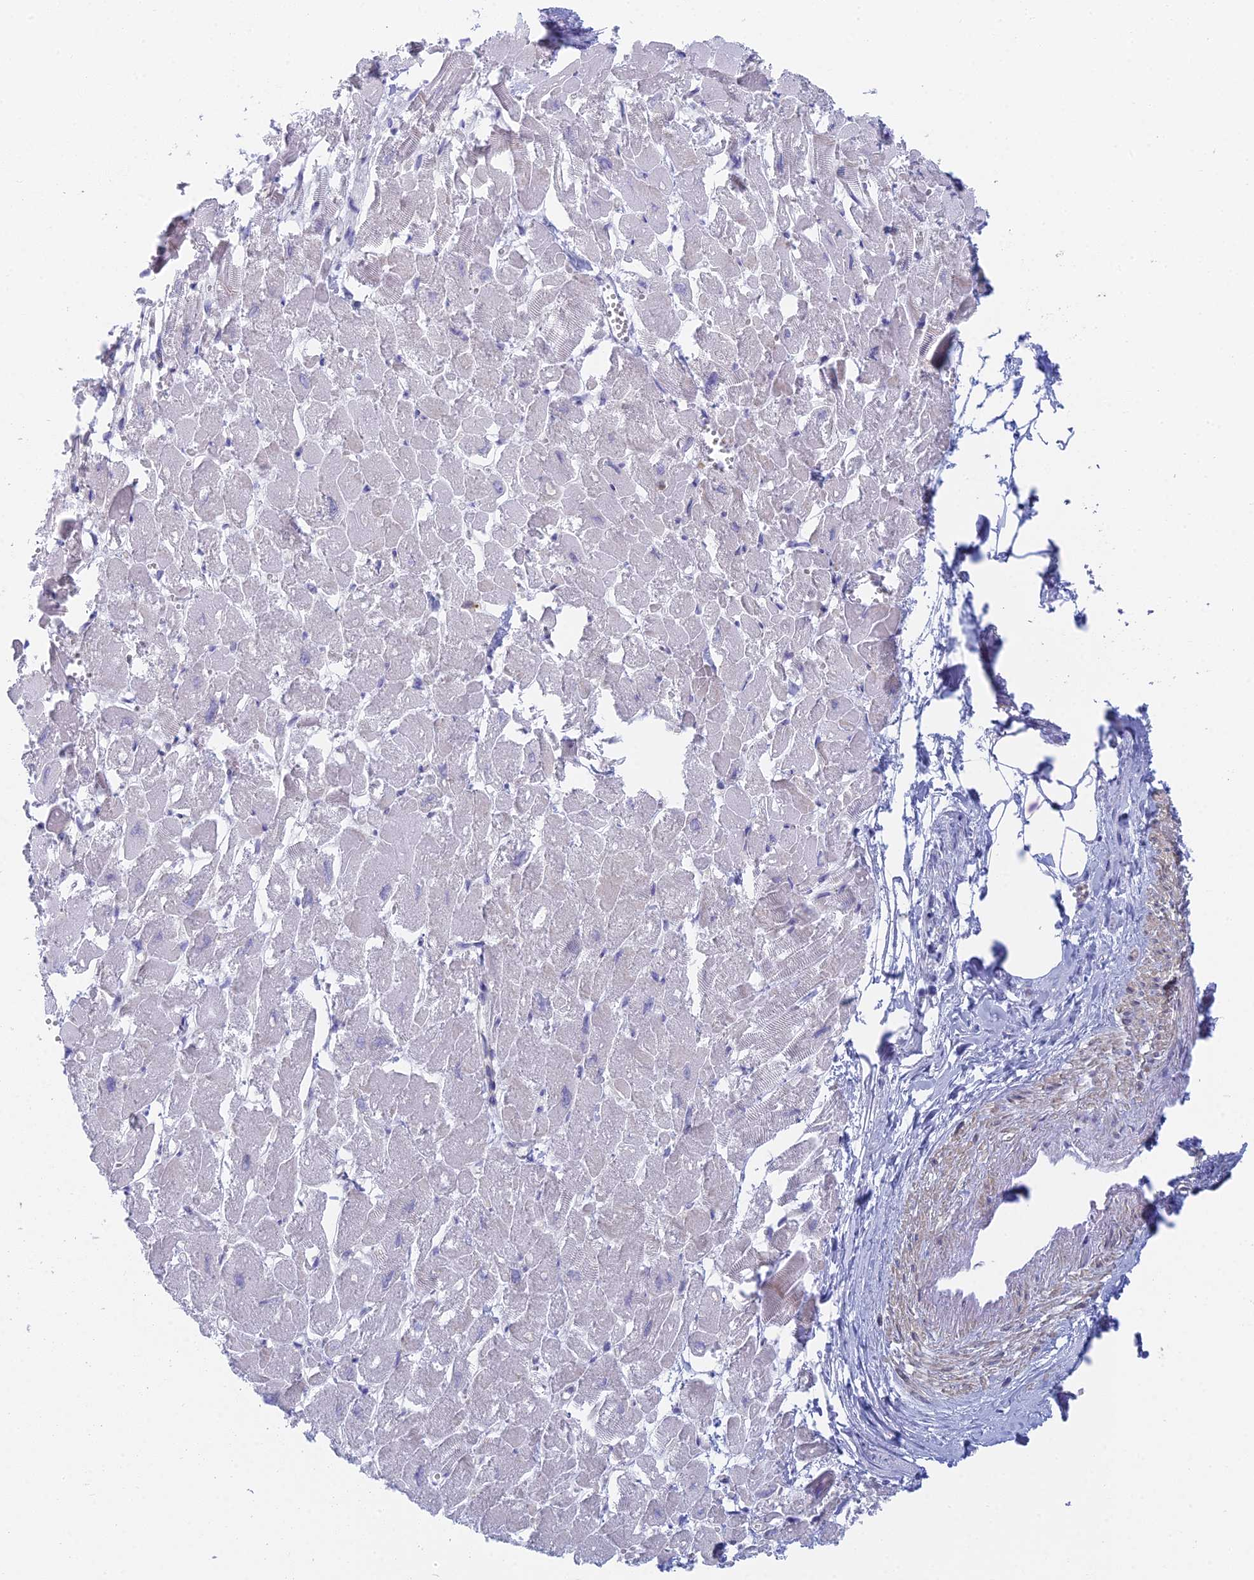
{"staining": {"intensity": "weak", "quantity": "<25%", "location": "cytoplasmic/membranous"}, "tissue": "heart muscle", "cell_type": "Cardiomyocytes", "image_type": "normal", "snomed": [{"axis": "morphology", "description": "Normal tissue, NOS"}, {"axis": "topography", "description": "Heart"}], "caption": "IHC histopathology image of normal heart muscle stained for a protein (brown), which shows no positivity in cardiomyocytes.", "gene": "STRN4", "patient": {"sex": "male", "age": 54}}